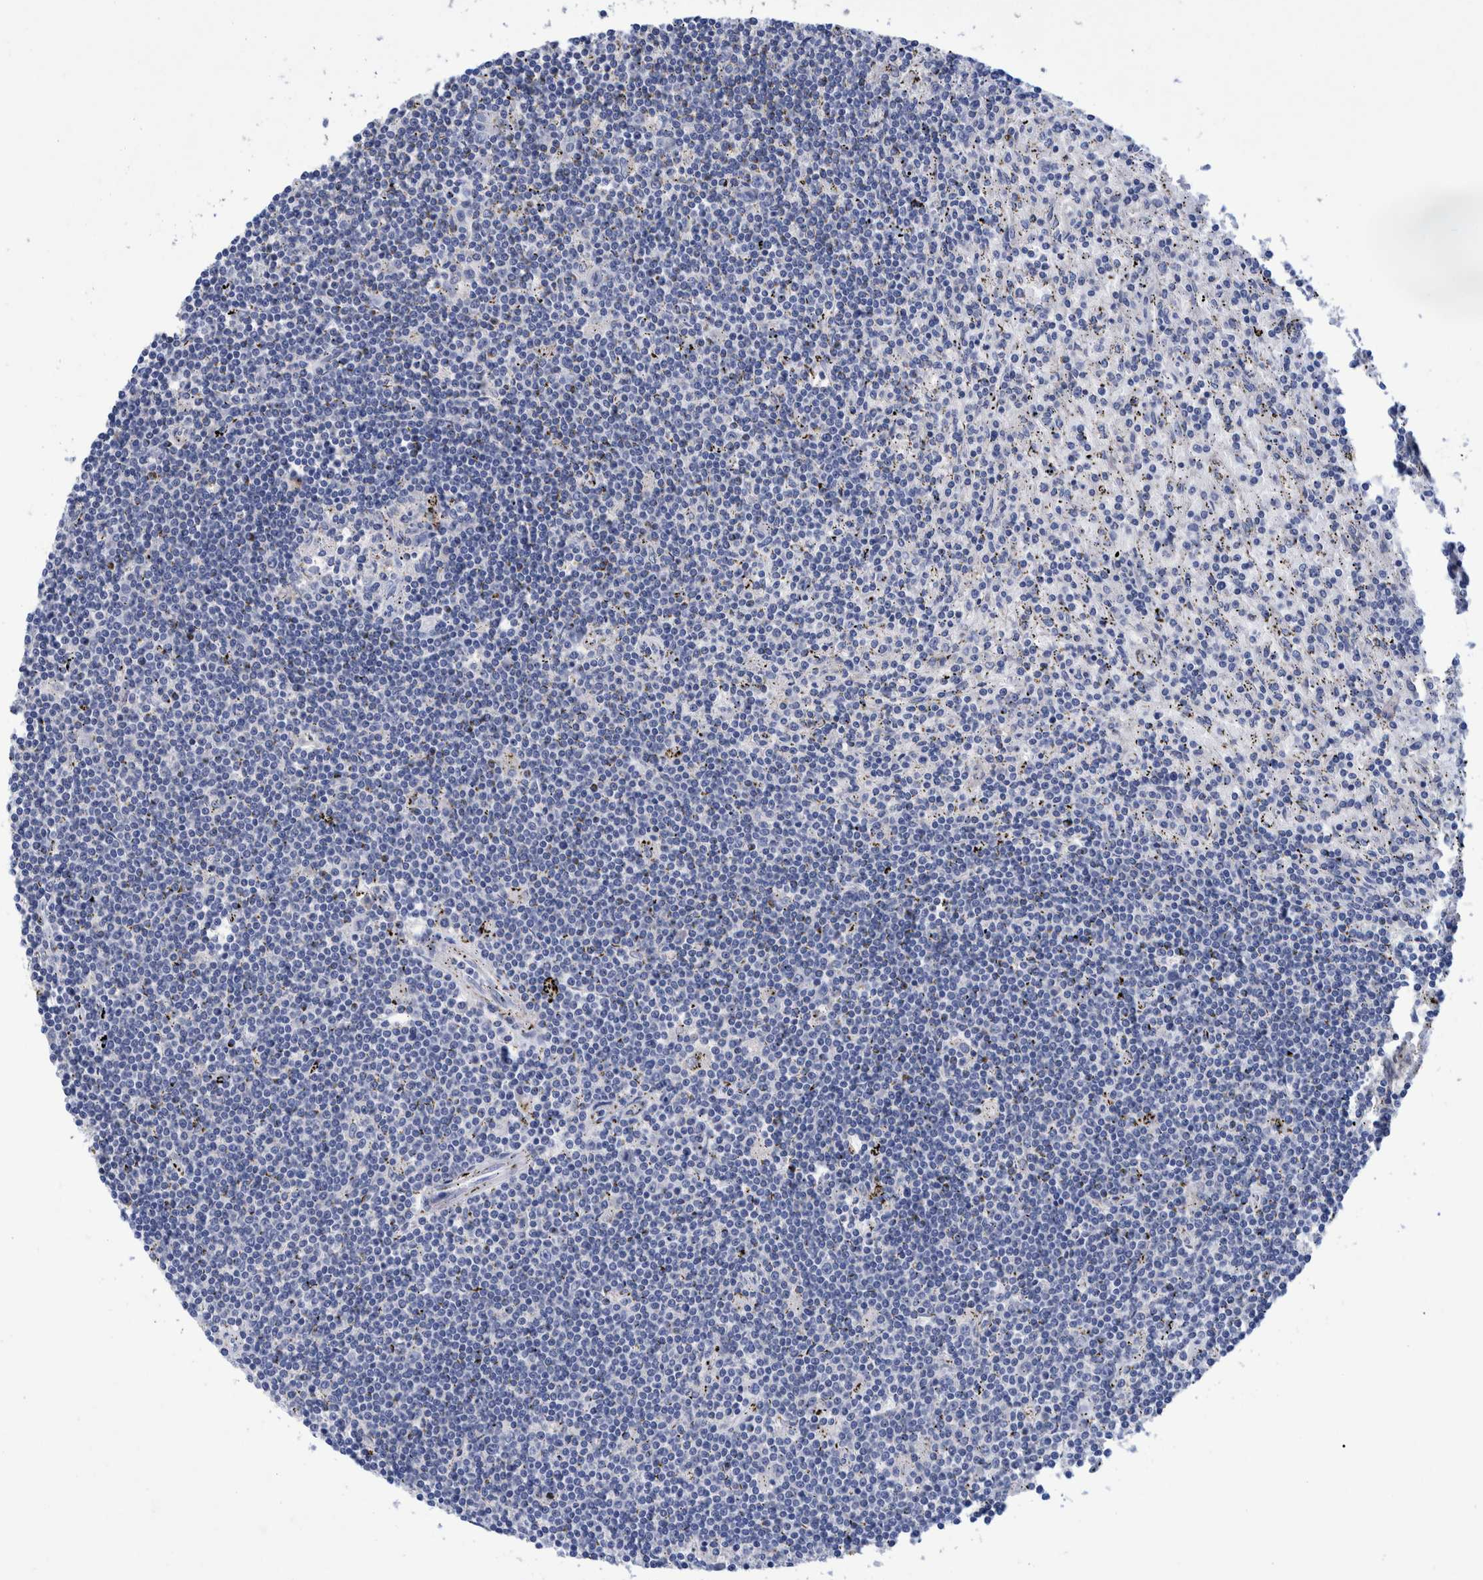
{"staining": {"intensity": "negative", "quantity": "none", "location": "none"}, "tissue": "lymphoma", "cell_type": "Tumor cells", "image_type": "cancer", "snomed": [{"axis": "morphology", "description": "Malignant lymphoma, non-Hodgkin's type, Low grade"}, {"axis": "topography", "description": "Spleen"}], "caption": "IHC histopathology image of lymphoma stained for a protein (brown), which exhibits no staining in tumor cells. The staining is performed using DAB (3,3'-diaminobenzidine) brown chromogen with nuclei counter-stained in using hematoxylin.", "gene": "MKS1", "patient": {"sex": "male", "age": 76}}